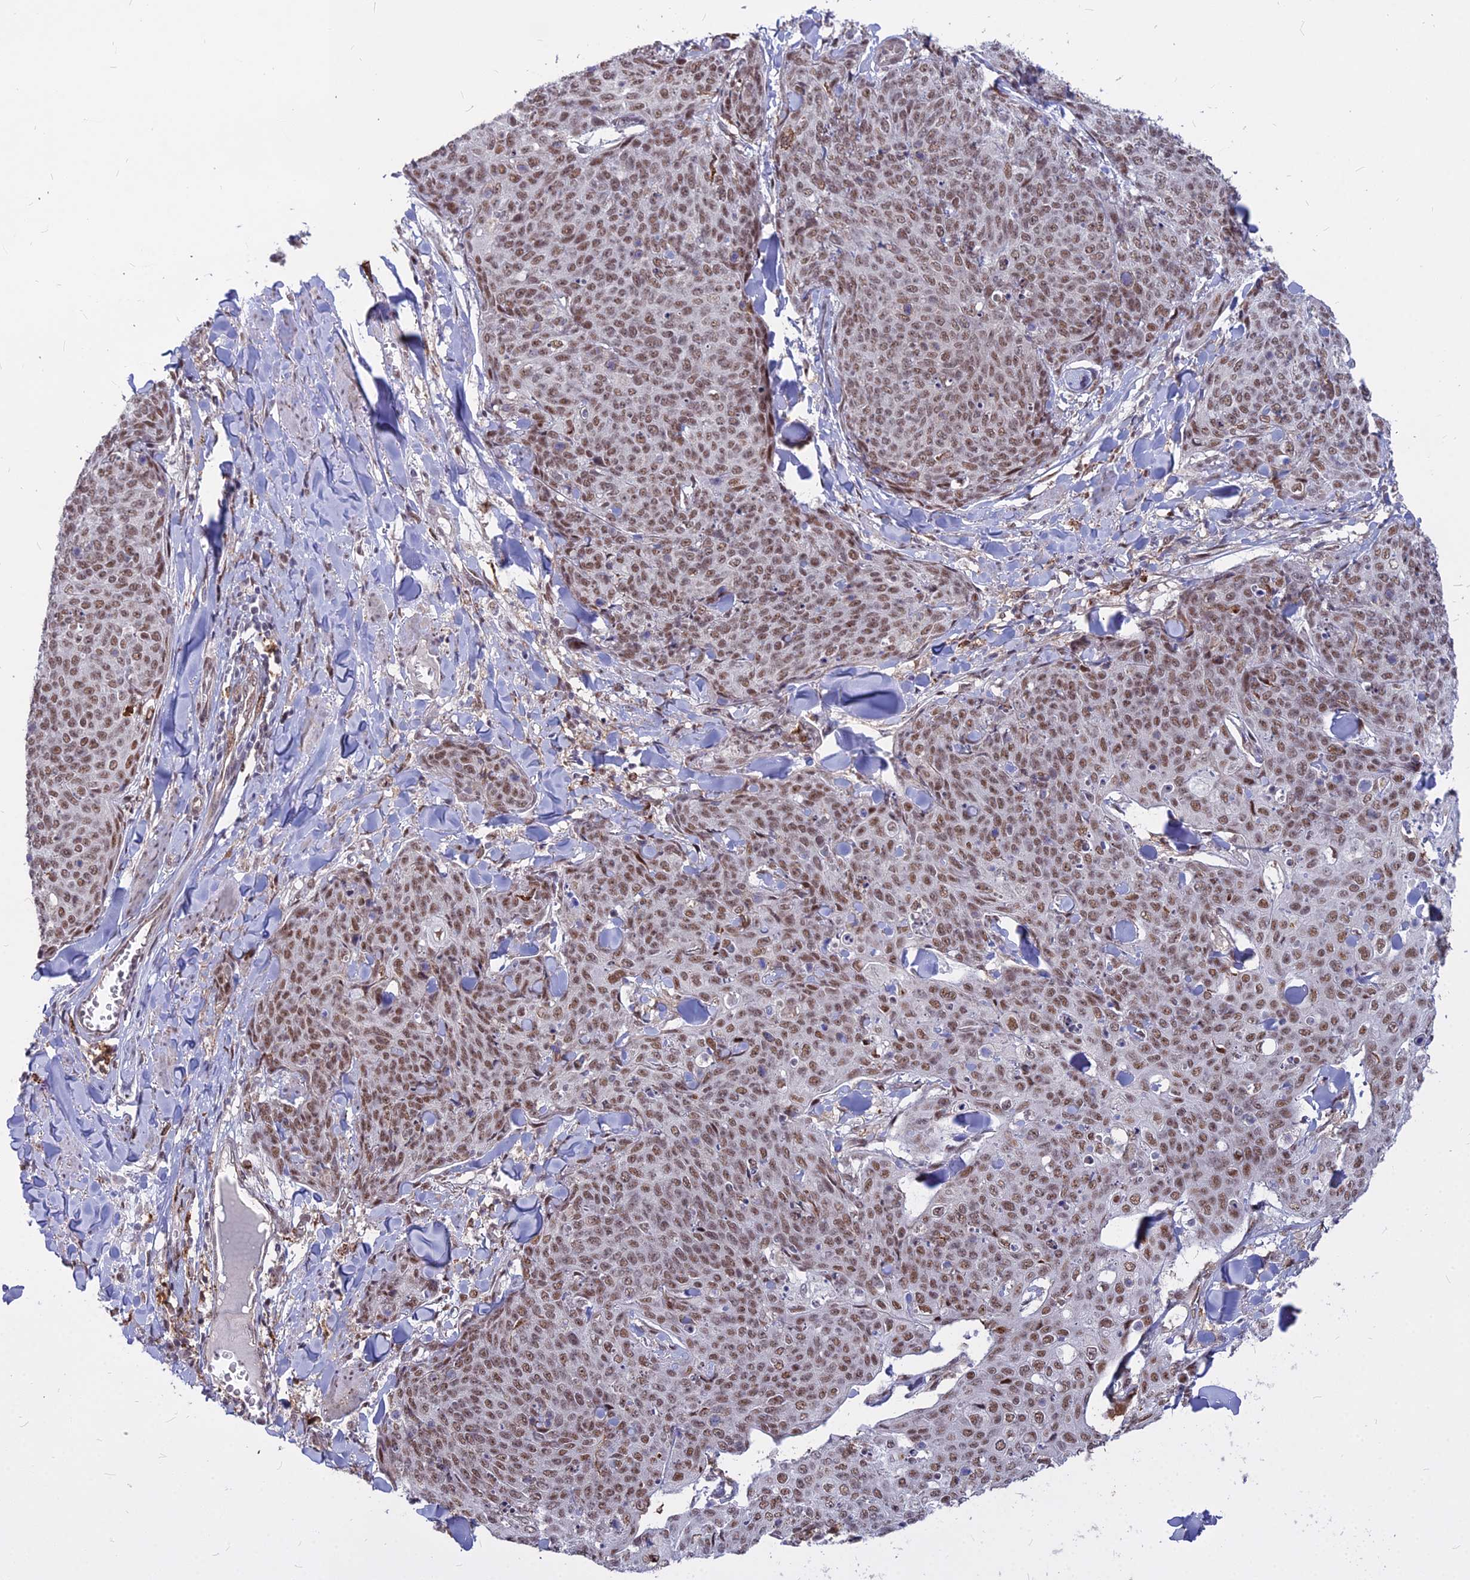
{"staining": {"intensity": "moderate", "quantity": ">75%", "location": "nuclear"}, "tissue": "skin cancer", "cell_type": "Tumor cells", "image_type": "cancer", "snomed": [{"axis": "morphology", "description": "Squamous cell carcinoma, NOS"}, {"axis": "topography", "description": "Skin"}, {"axis": "topography", "description": "Vulva"}], "caption": "Protein staining of skin cancer tissue displays moderate nuclear positivity in about >75% of tumor cells. (Brightfield microscopy of DAB IHC at high magnification).", "gene": "ALG10", "patient": {"sex": "female", "age": 85}}